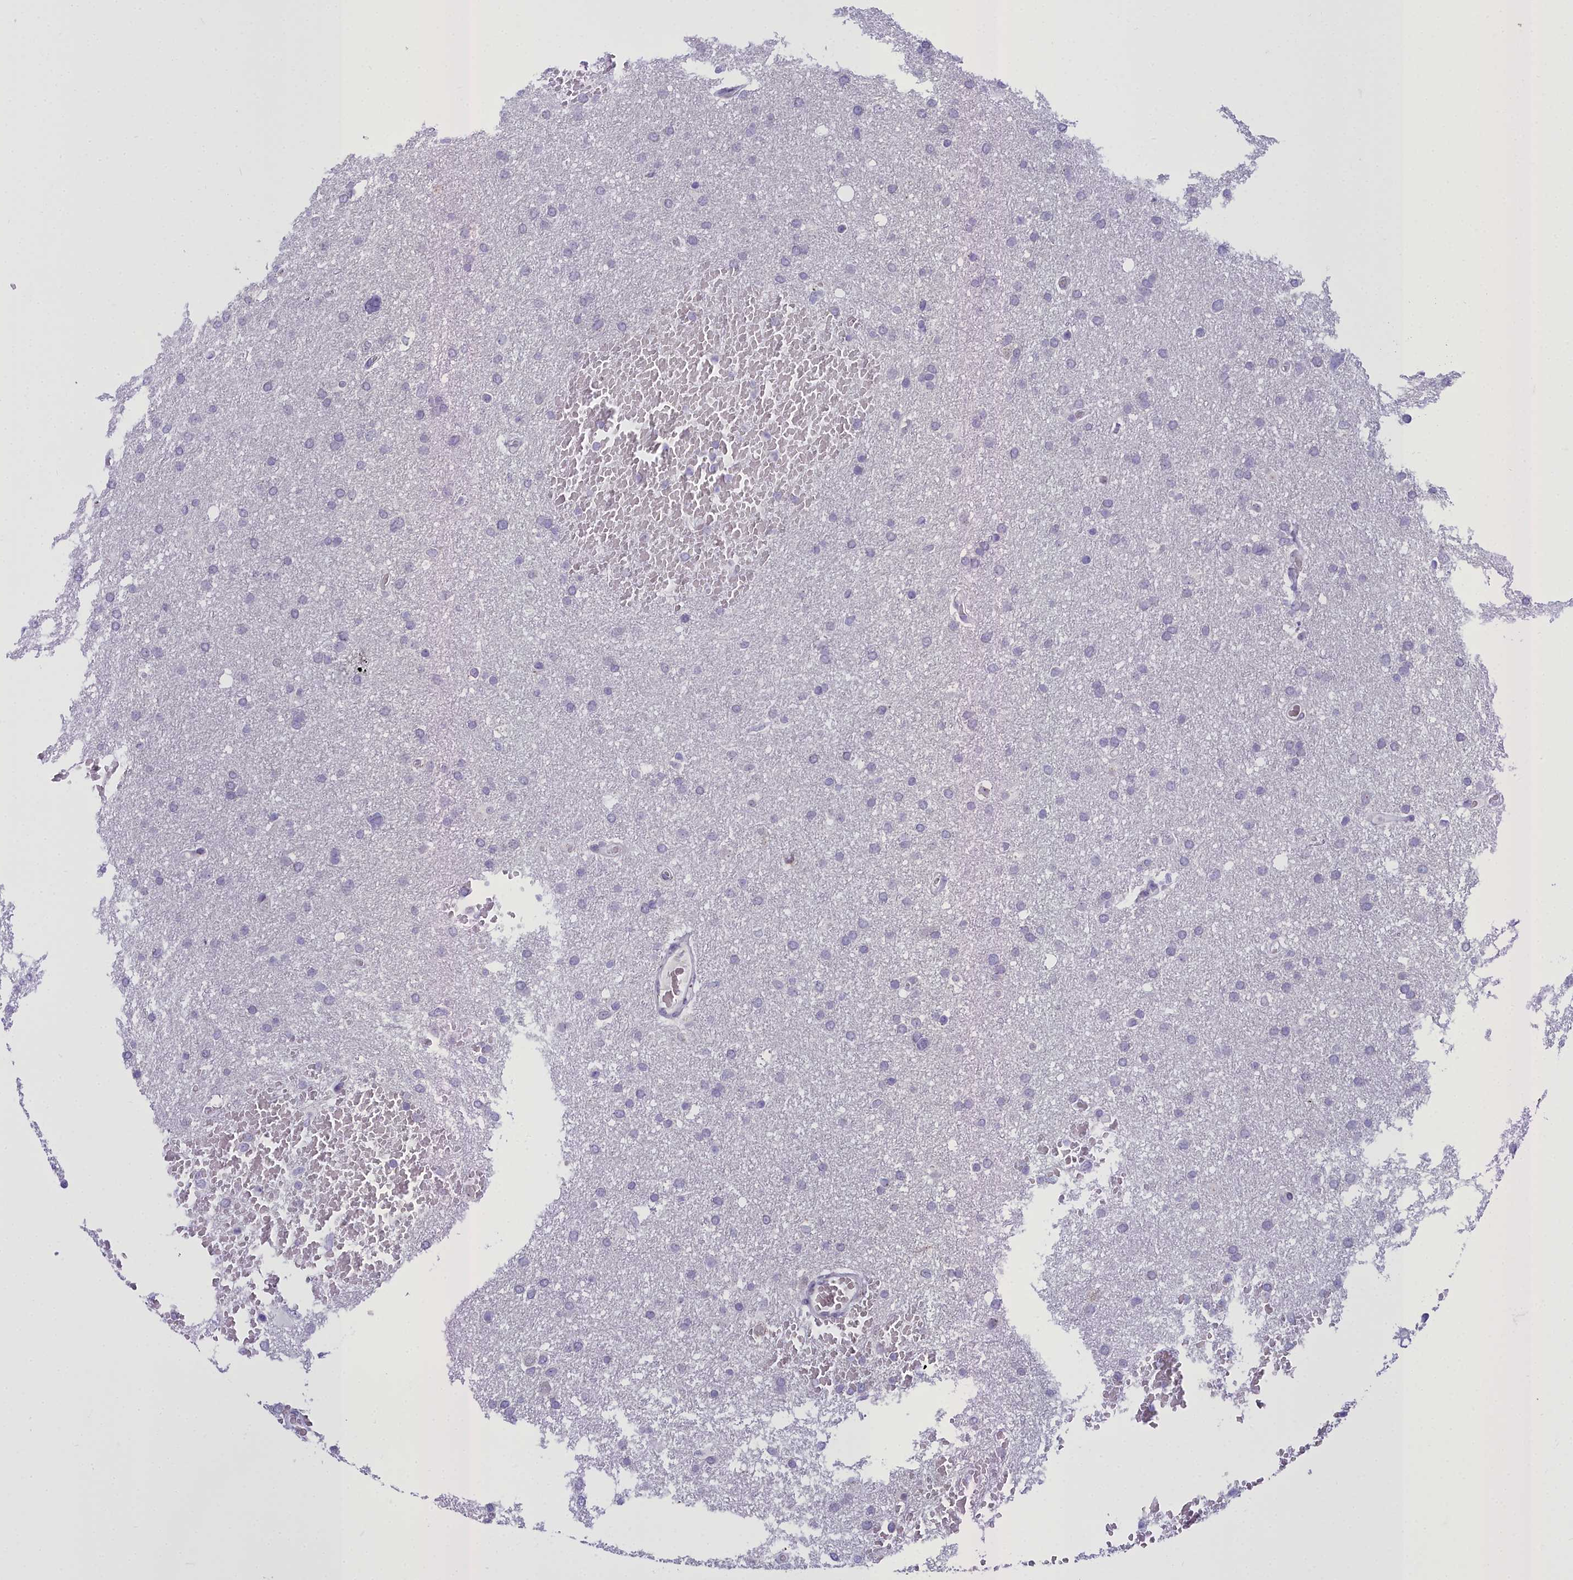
{"staining": {"intensity": "negative", "quantity": "none", "location": "none"}, "tissue": "glioma", "cell_type": "Tumor cells", "image_type": "cancer", "snomed": [{"axis": "morphology", "description": "Glioma, malignant, High grade"}, {"axis": "topography", "description": "Cerebral cortex"}], "caption": "Glioma was stained to show a protein in brown. There is no significant positivity in tumor cells. The staining was performed using DAB to visualize the protein expression in brown, while the nuclei were stained in blue with hematoxylin (Magnification: 20x).", "gene": "B9D2", "patient": {"sex": "female", "age": 36}}